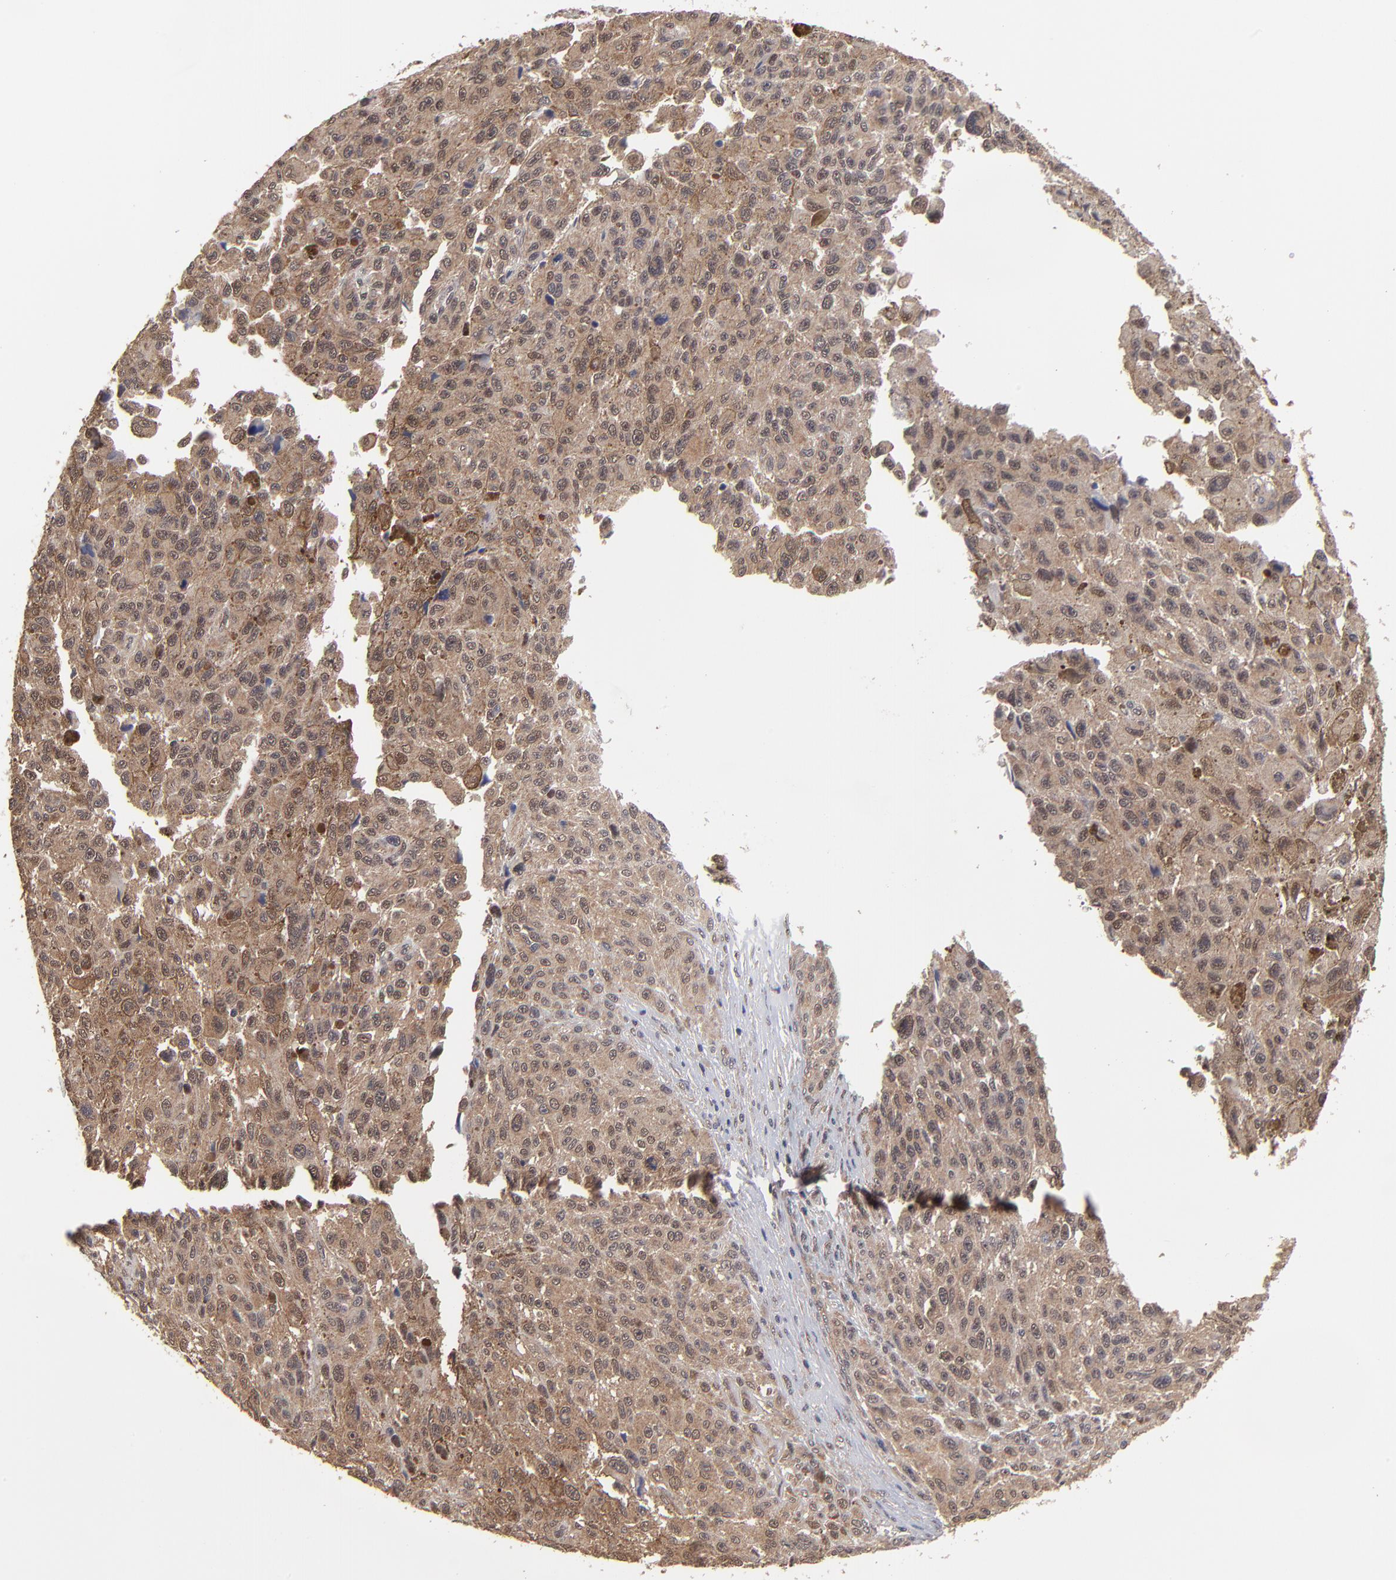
{"staining": {"intensity": "weak", "quantity": "<25%", "location": "cytoplasmic/membranous,nuclear"}, "tissue": "melanoma", "cell_type": "Tumor cells", "image_type": "cancer", "snomed": [{"axis": "morphology", "description": "Malignant melanoma, NOS"}, {"axis": "topography", "description": "Skin"}], "caption": "Malignant melanoma stained for a protein using immunohistochemistry (IHC) demonstrates no expression tumor cells.", "gene": "PSMC4", "patient": {"sex": "male", "age": 81}}